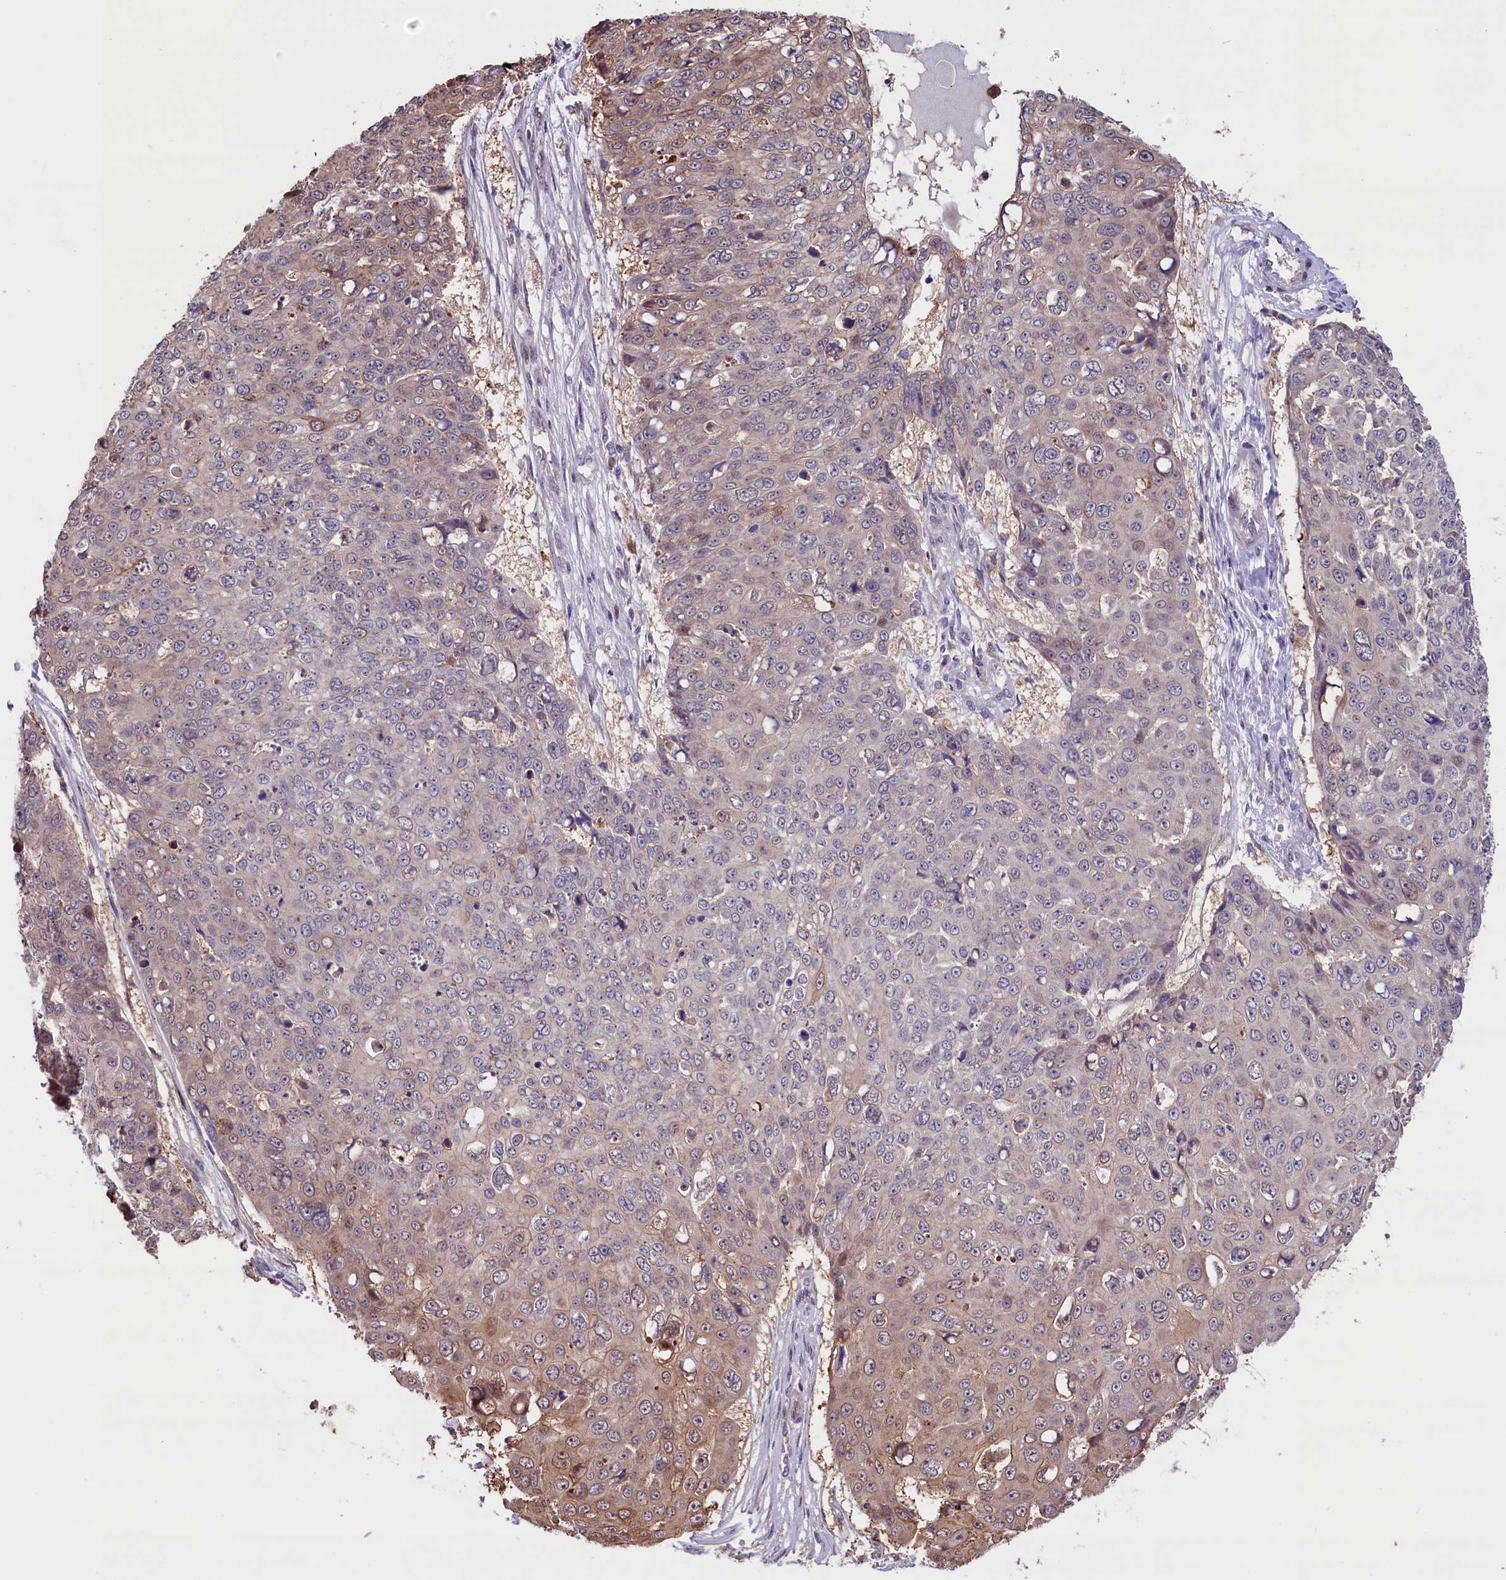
{"staining": {"intensity": "weak", "quantity": "<25%", "location": "cytoplasmic/membranous"}, "tissue": "skin cancer", "cell_type": "Tumor cells", "image_type": "cancer", "snomed": [{"axis": "morphology", "description": "Squamous cell carcinoma, NOS"}, {"axis": "topography", "description": "Skin"}], "caption": "Immunohistochemistry (IHC) photomicrograph of neoplastic tissue: squamous cell carcinoma (skin) stained with DAB (3,3'-diaminobenzidine) reveals no significant protein staining in tumor cells.", "gene": "RIC8A", "patient": {"sex": "male", "age": 71}}